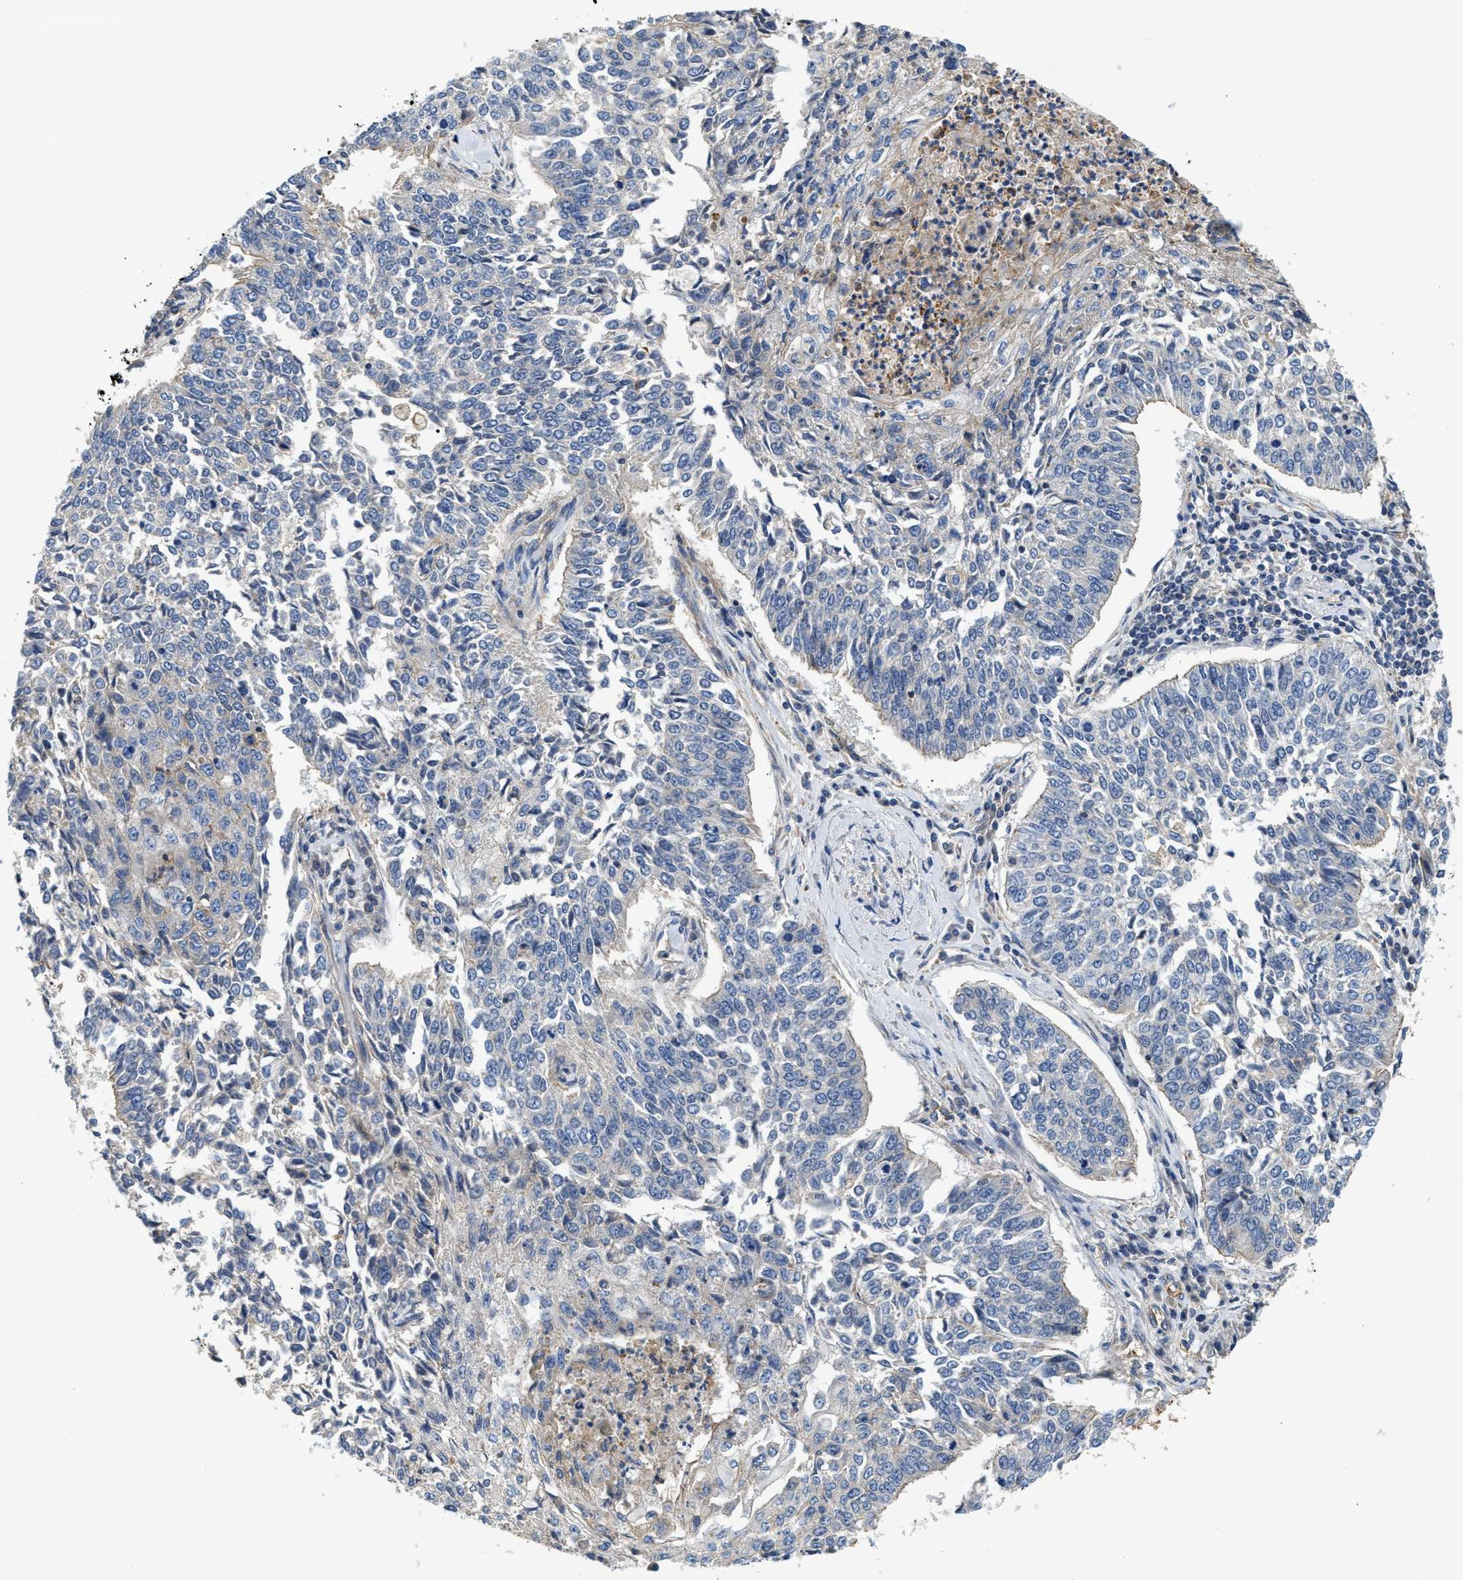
{"staining": {"intensity": "negative", "quantity": "none", "location": "none"}, "tissue": "lung cancer", "cell_type": "Tumor cells", "image_type": "cancer", "snomed": [{"axis": "morphology", "description": "Normal tissue, NOS"}, {"axis": "morphology", "description": "Squamous cell carcinoma, NOS"}, {"axis": "topography", "description": "Cartilage tissue"}, {"axis": "topography", "description": "Bronchus"}, {"axis": "topography", "description": "Lung"}], "caption": "The photomicrograph reveals no staining of tumor cells in lung cancer (squamous cell carcinoma).", "gene": "SAMD9L", "patient": {"sex": "female", "age": 49}}